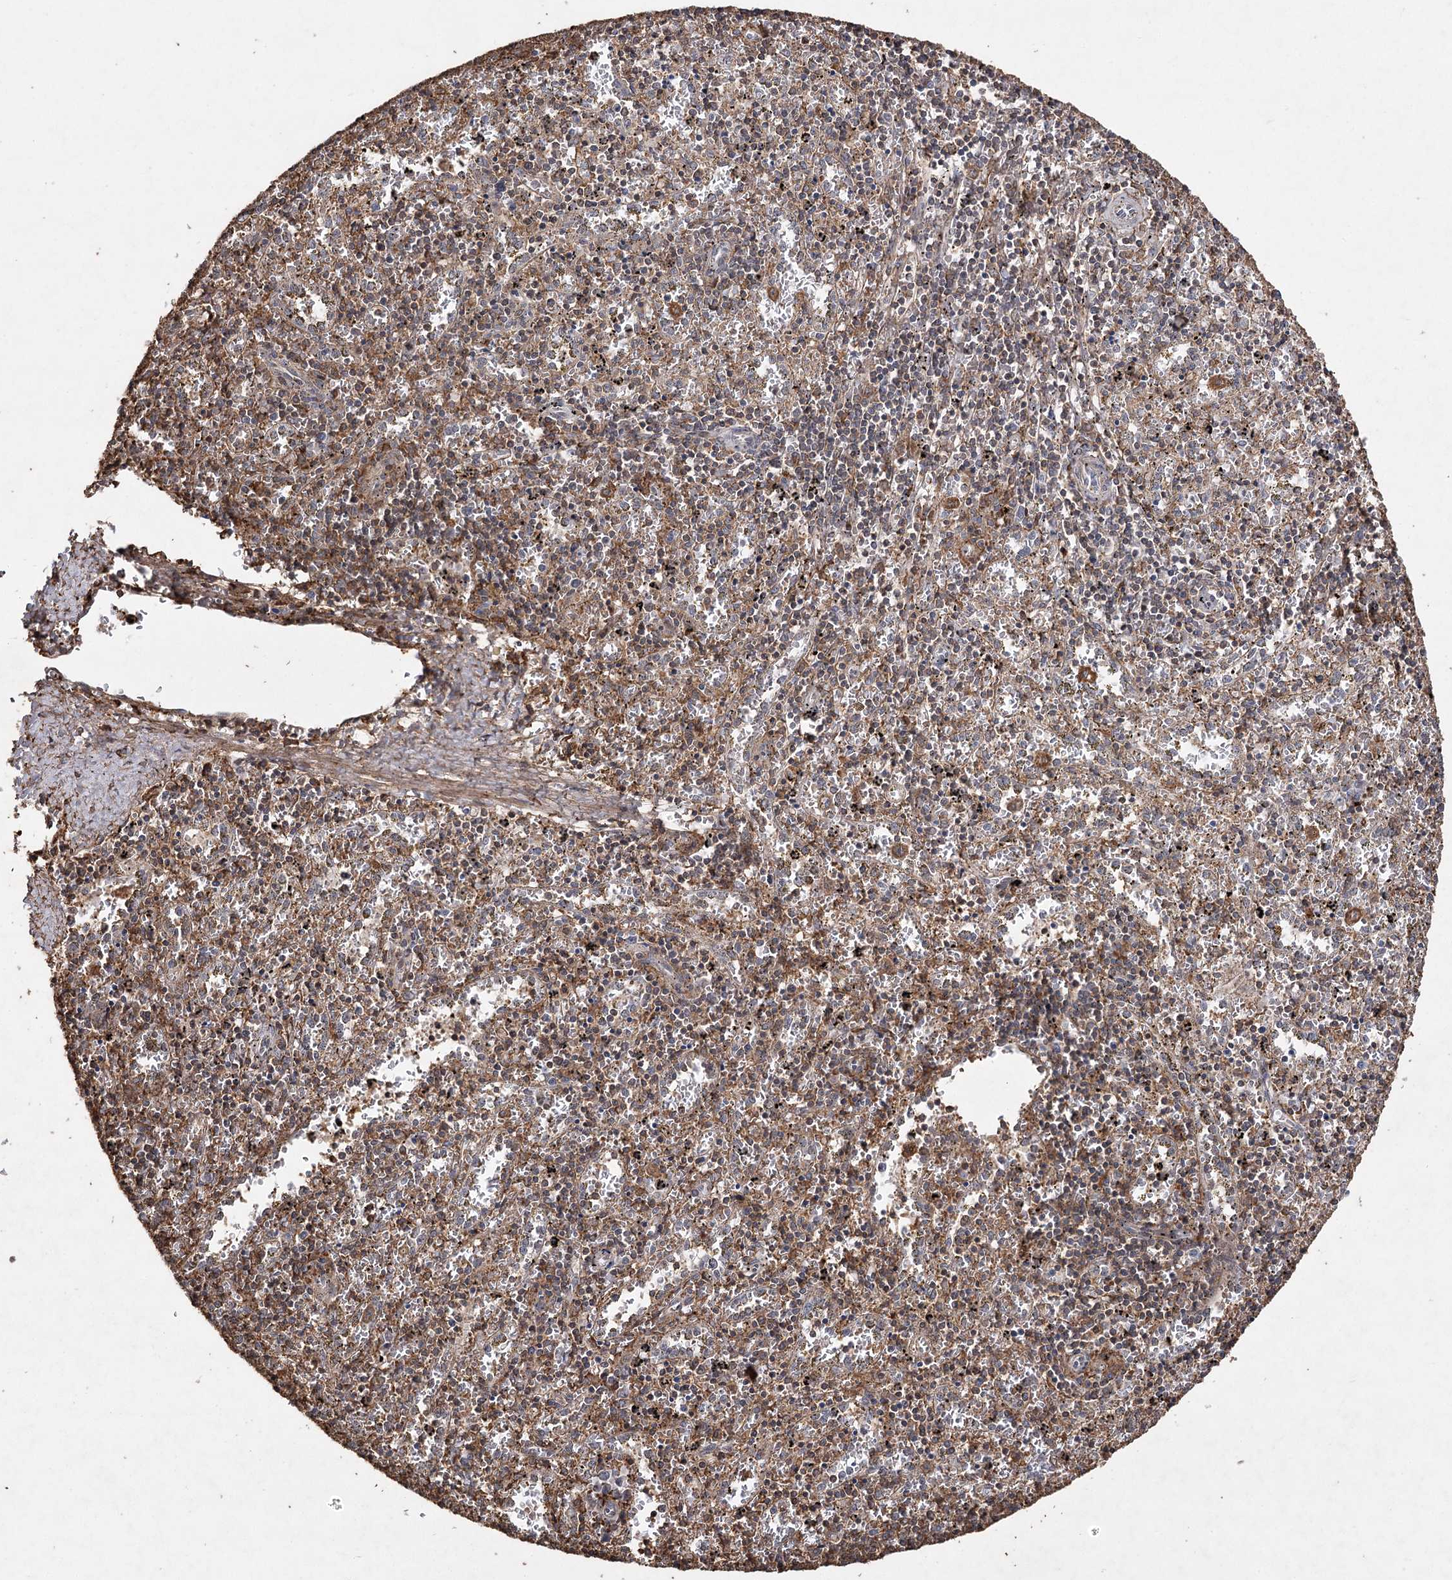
{"staining": {"intensity": "moderate", "quantity": "25%-75%", "location": "cytoplasmic/membranous"}, "tissue": "spleen", "cell_type": "Cells in red pulp", "image_type": "normal", "snomed": [{"axis": "morphology", "description": "Normal tissue, NOS"}, {"axis": "topography", "description": "Spleen"}], "caption": "Protein positivity by IHC reveals moderate cytoplasmic/membranous positivity in approximately 25%-75% of cells in red pulp in unremarkable spleen.", "gene": "OBSL1", "patient": {"sex": "male", "age": 11}}